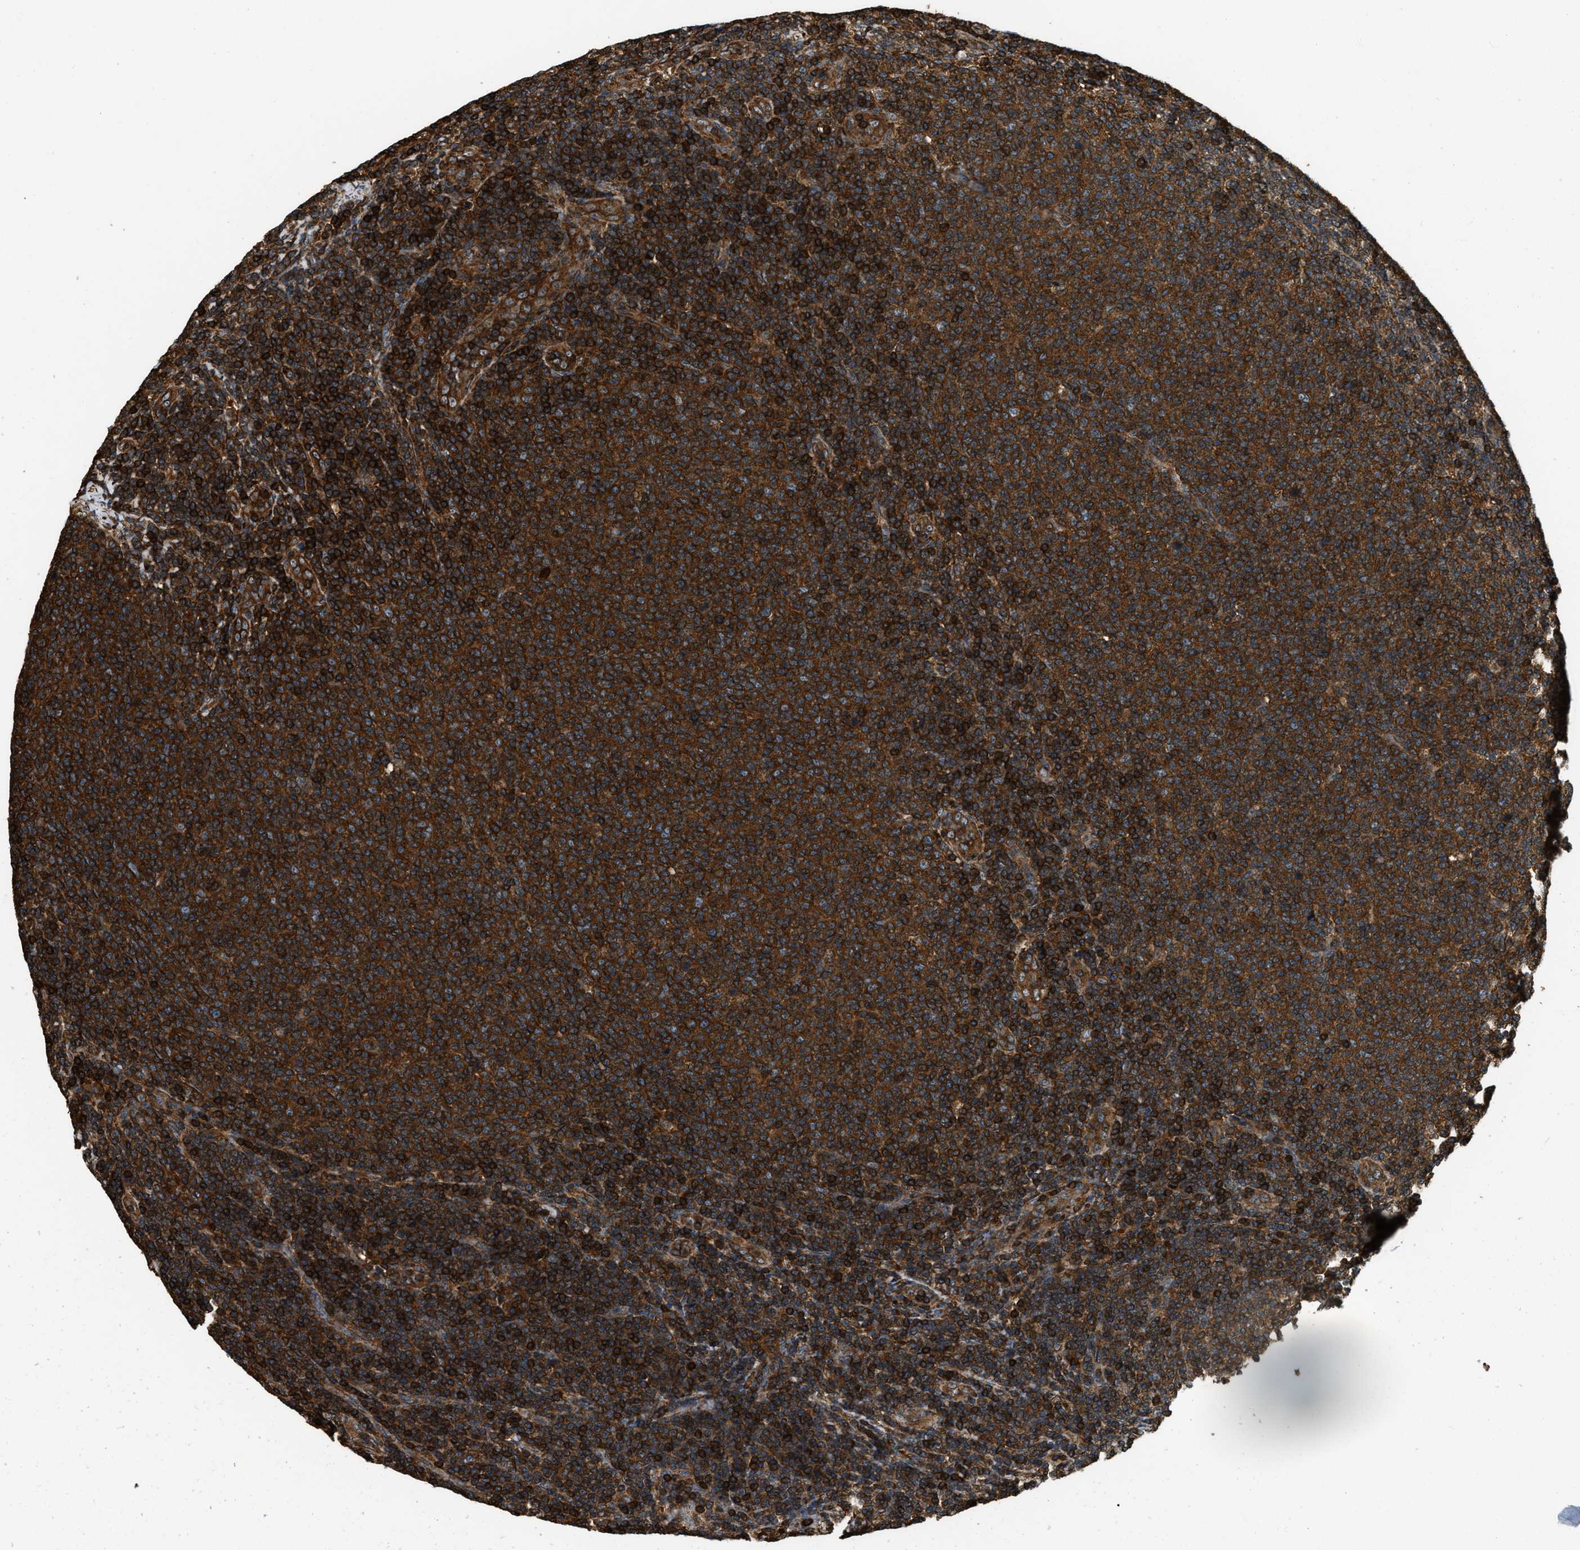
{"staining": {"intensity": "strong", "quantity": ">75%", "location": "cytoplasmic/membranous"}, "tissue": "lymphoma", "cell_type": "Tumor cells", "image_type": "cancer", "snomed": [{"axis": "morphology", "description": "Malignant lymphoma, non-Hodgkin's type, Low grade"}, {"axis": "topography", "description": "Lymph node"}], "caption": "About >75% of tumor cells in lymphoma display strong cytoplasmic/membranous protein staining as visualized by brown immunohistochemical staining.", "gene": "YARS1", "patient": {"sex": "male", "age": 66}}